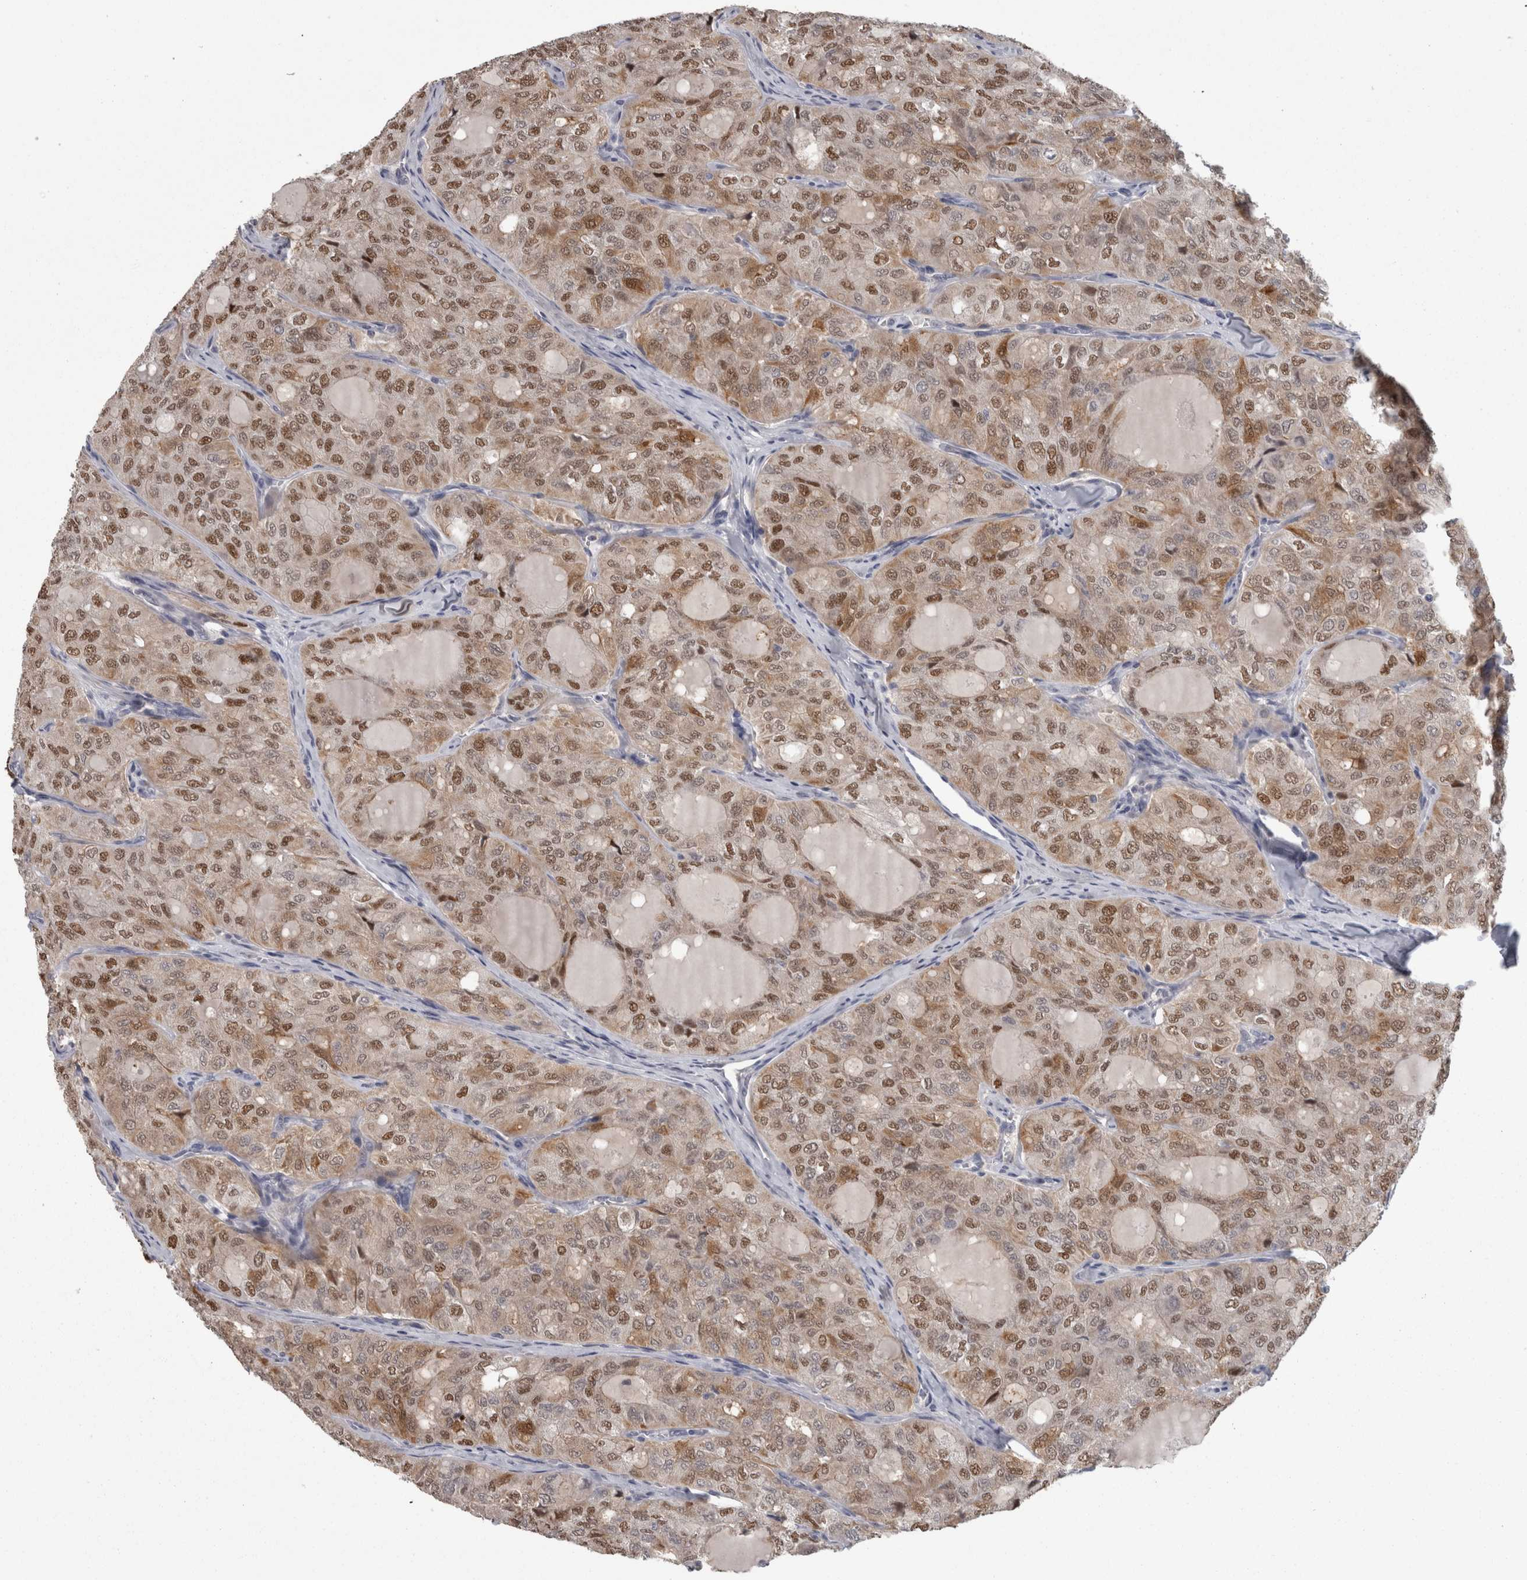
{"staining": {"intensity": "moderate", "quantity": ">75%", "location": "nuclear"}, "tissue": "thyroid cancer", "cell_type": "Tumor cells", "image_type": "cancer", "snomed": [{"axis": "morphology", "description": "Follicular adenoma carcinoma, NOS"}, {"axis": "topography", "description": "Thyroid gland"}], "caption": "Moderate nuclear positivity is present in approximately >75% of tumor cells in thyroid cancer.", "gene": "RMDN1", "patient": {"sex": "male", "age": 75}}